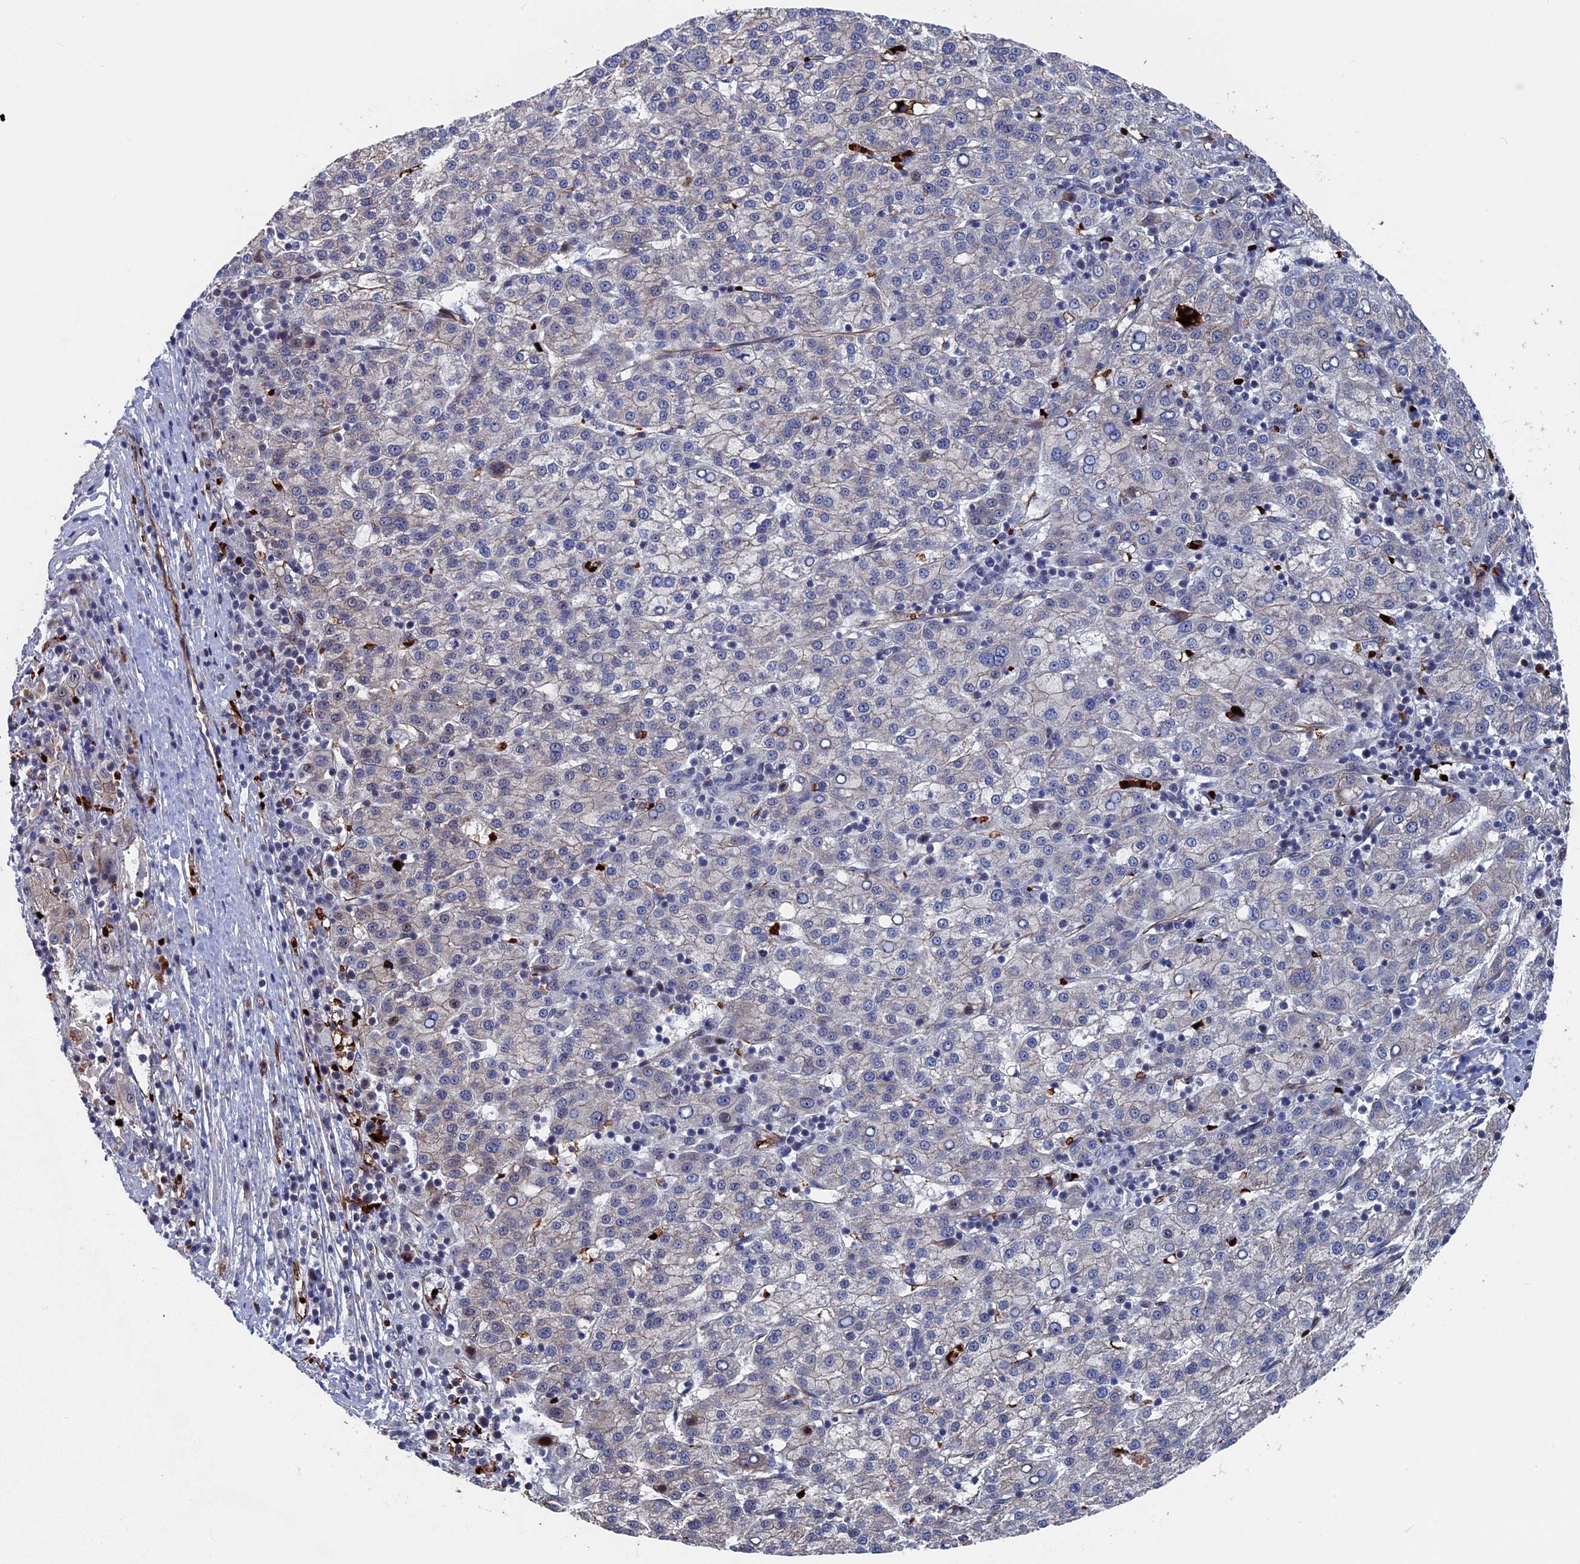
{"staining": {"intensity": "negative", "quantity": "none", "location": "none"}, "tissue": "liver cancer", "cell_type": "Tumor cells", "image_type": "cancer", "snomed": [{"axis": "morphology", "description": "Carcinoma, Hepatocellular, NOS"}, {"axis": "topography", "description": "Liver"}], "caption": "This is a micrograph of immunohistochemistry staining of liver hepatocellular carcinoma, which shows no staining in tumor cells. The staining is performed using DAB (3,3'-diaminobenzidine) brown chromogen with nuclei counter-stained in using hematoxylin.", "gene": "EXOSC9", "patient": {"sex": "female", "age": 58}}